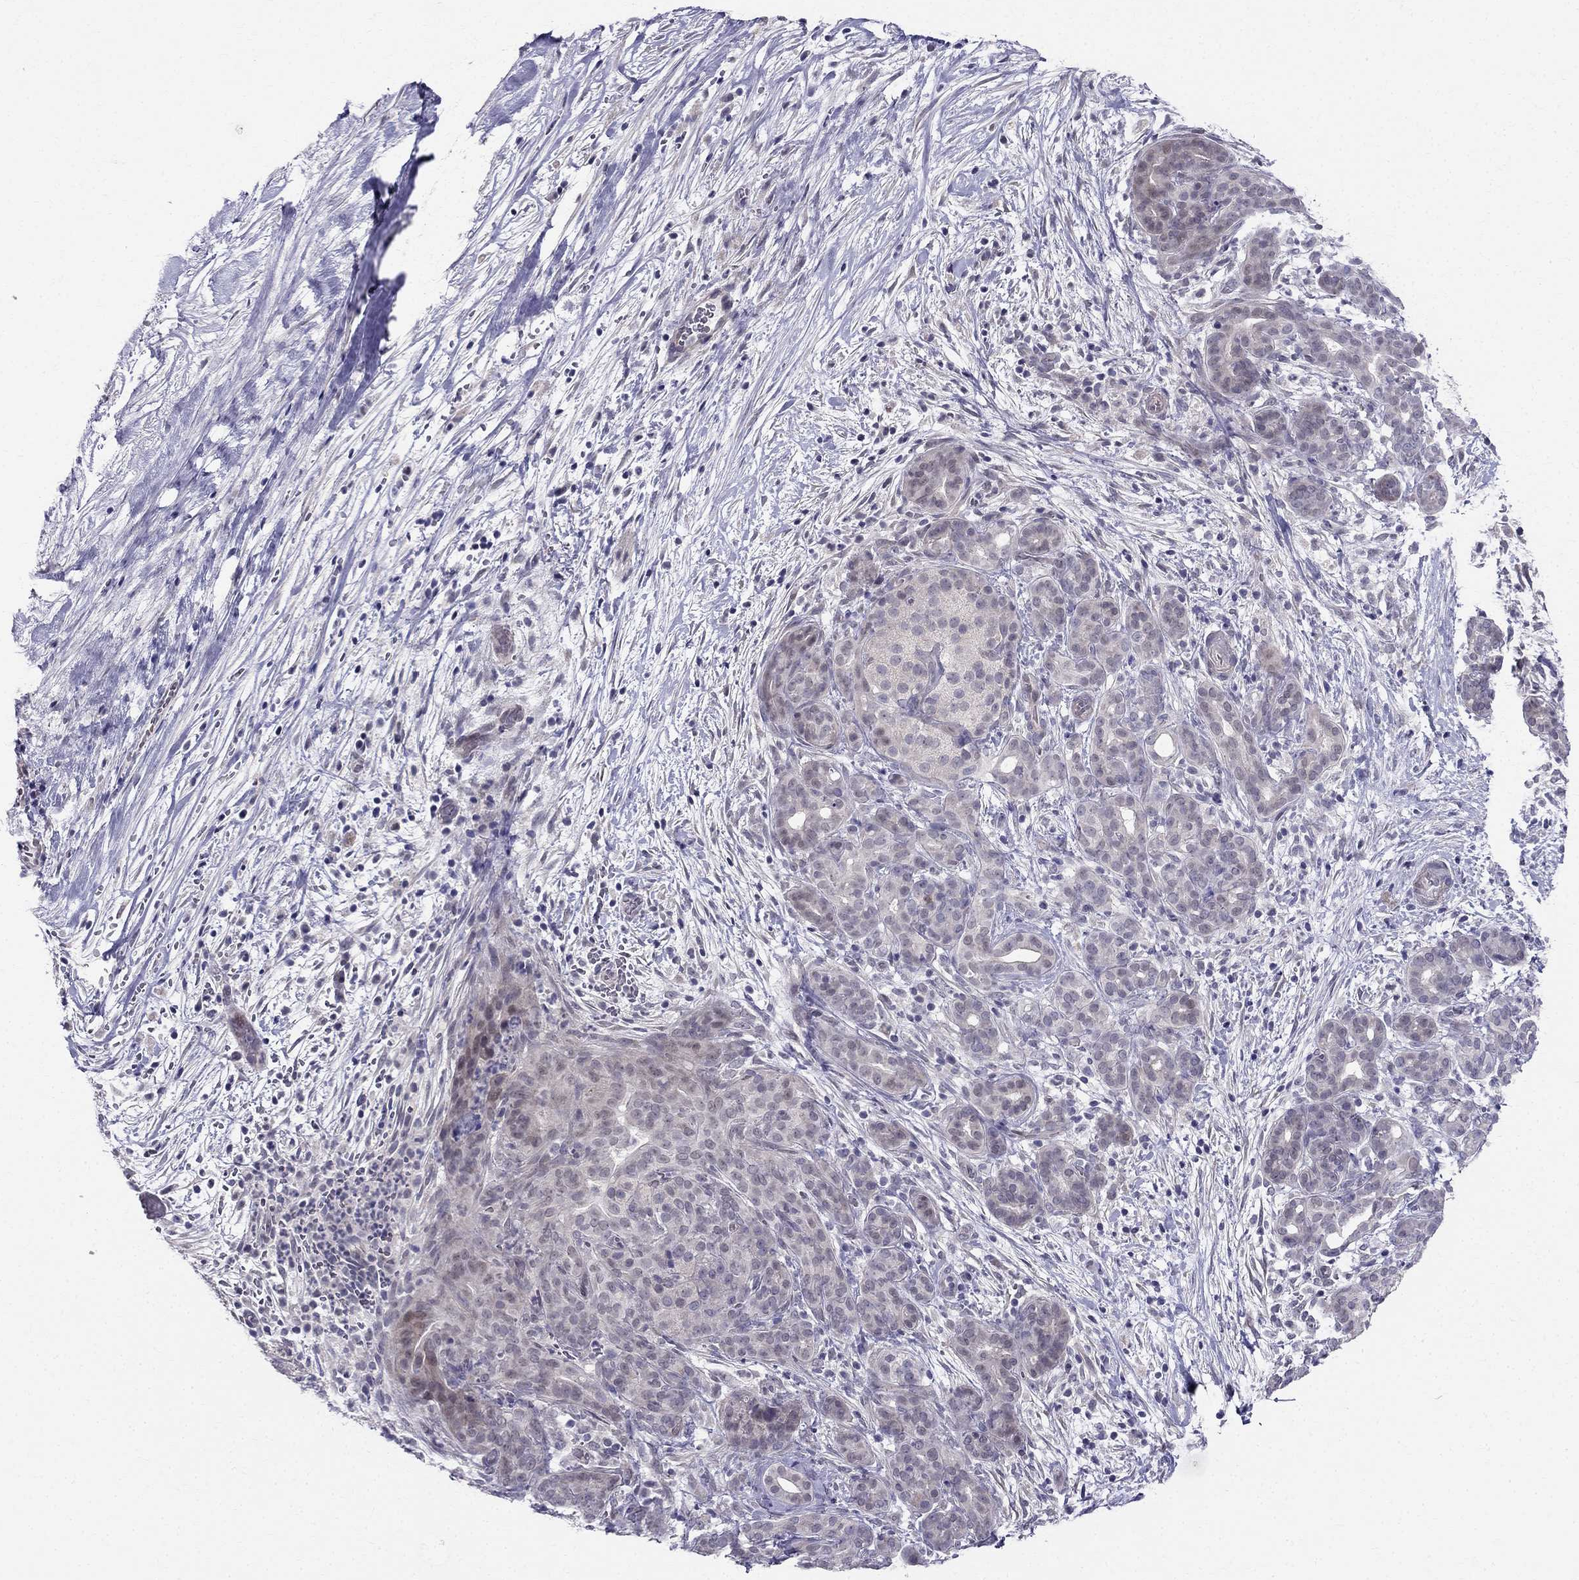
{"staining": {"intensity": "negative", "quantity": "none", "location": "none"}, "tissue": "pancreatic cancer", "cell_type": "Tumor cells", "image_type": "cancer", "snomed": [{"axis": "morphology", "description": "Adenocarcinoma, NOS"}, {"axis": "topography", "description": "Pancreas"}], "caption": "Image shows no significant protein positivity in tumor cells of adenocarcinoma (pancreatic).", "gene": "BAG5", "patient": {"sex": "male", "age": 44}}